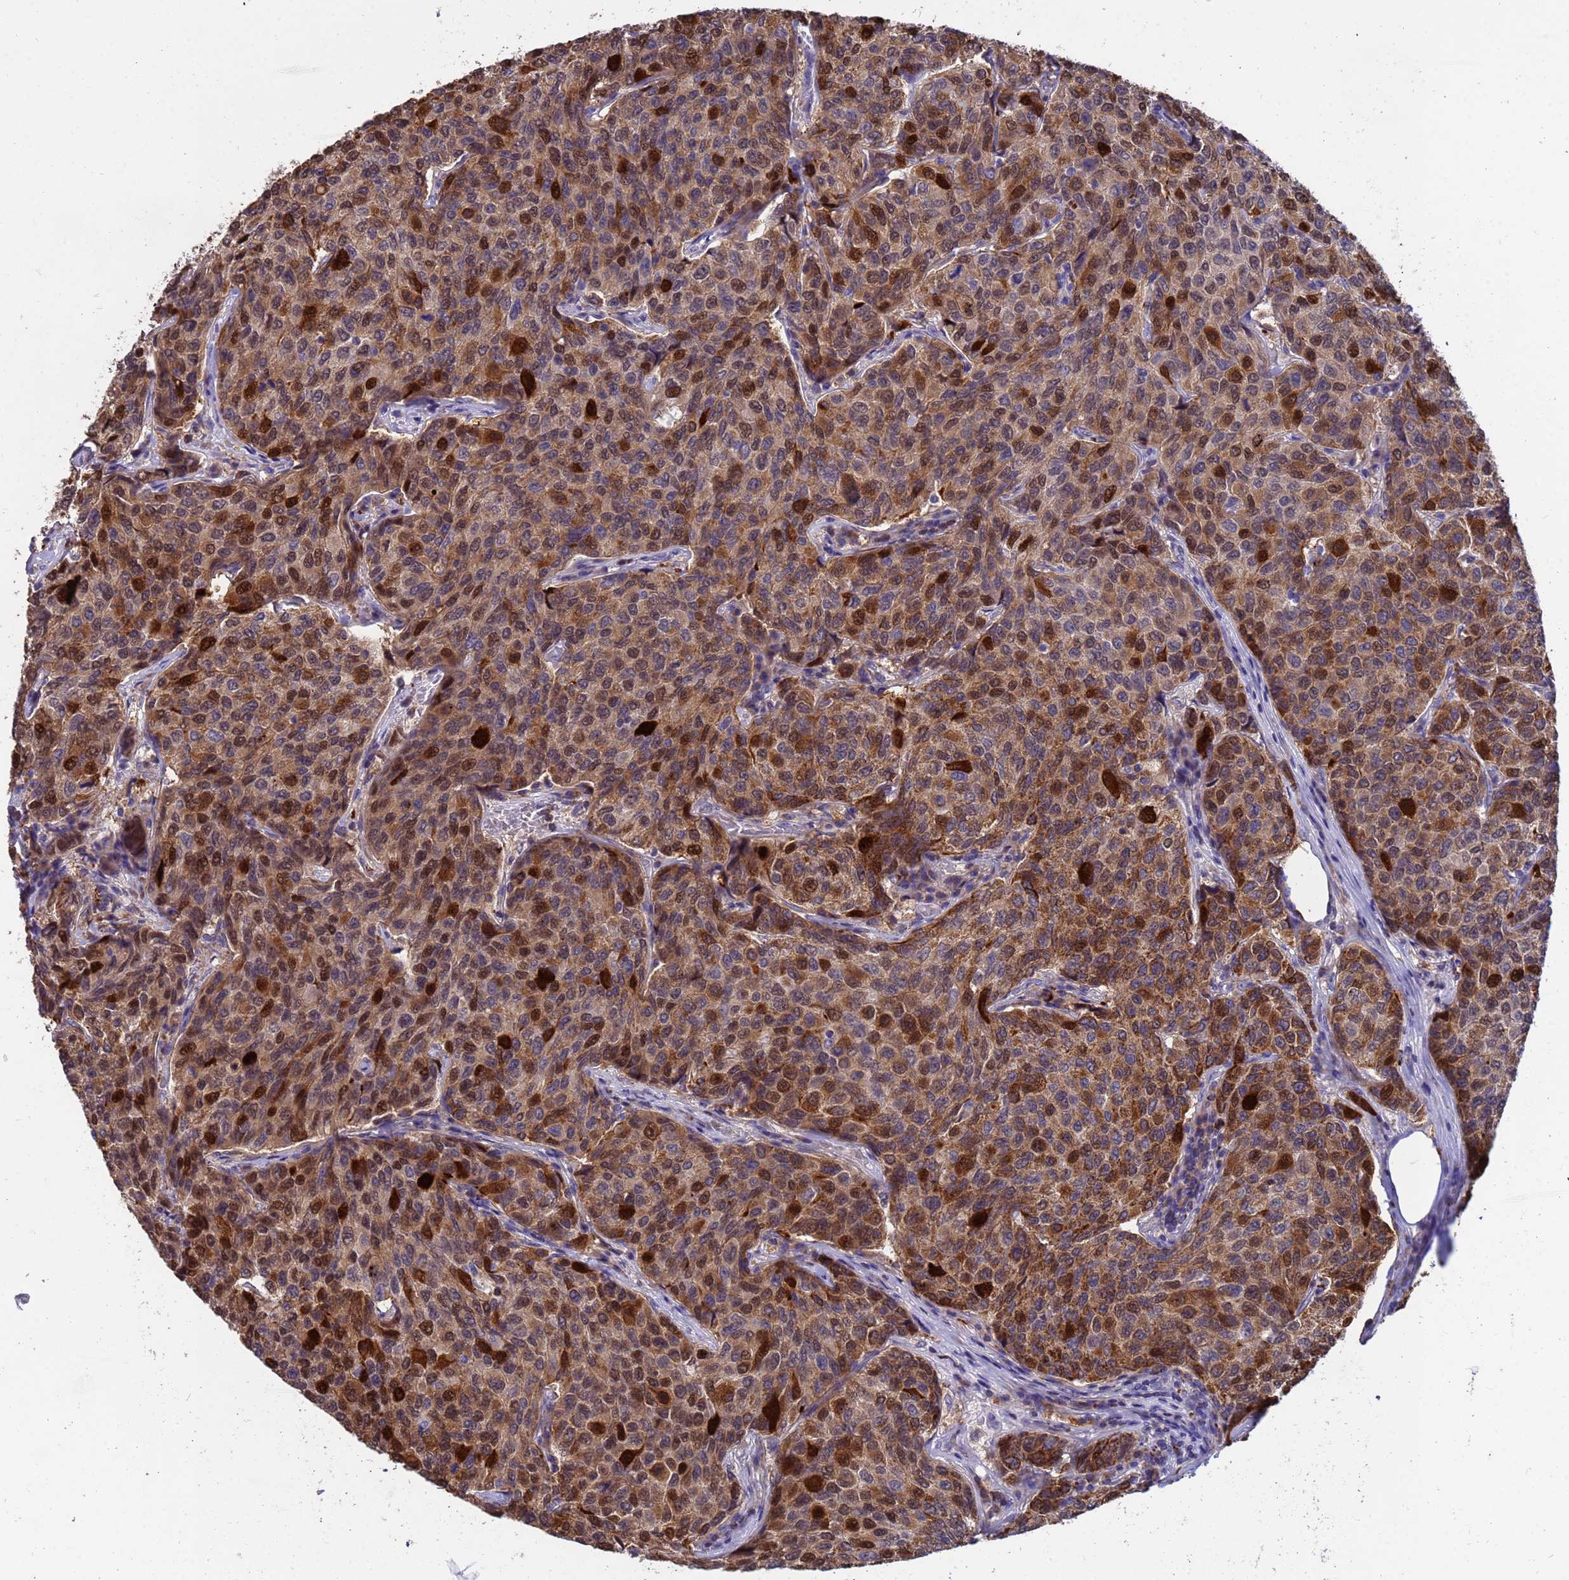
{"staining": {"intensity": "moderate", "quantity": ">75%", "location": "cytoplasmic/membranous,nuclear"}, "tissue": "breast cancer", "cell_type": "Tumor cells", "image_type": "cancer", "snomed": [{"axis": "morphology", "description": "Duct carcinoma"}, {"axis": "topography", "description": "Breast"}], "caption": "Brown immunohistochemical staining in human breast cancer (intraductal carcinoma) demonstrates moderate cytoplasmic/membranous and nuclear positivity in approximately >75% of tumor cells.", "gene": "TUBGCP3", "patient": {"sex": "female", "age": 55}}